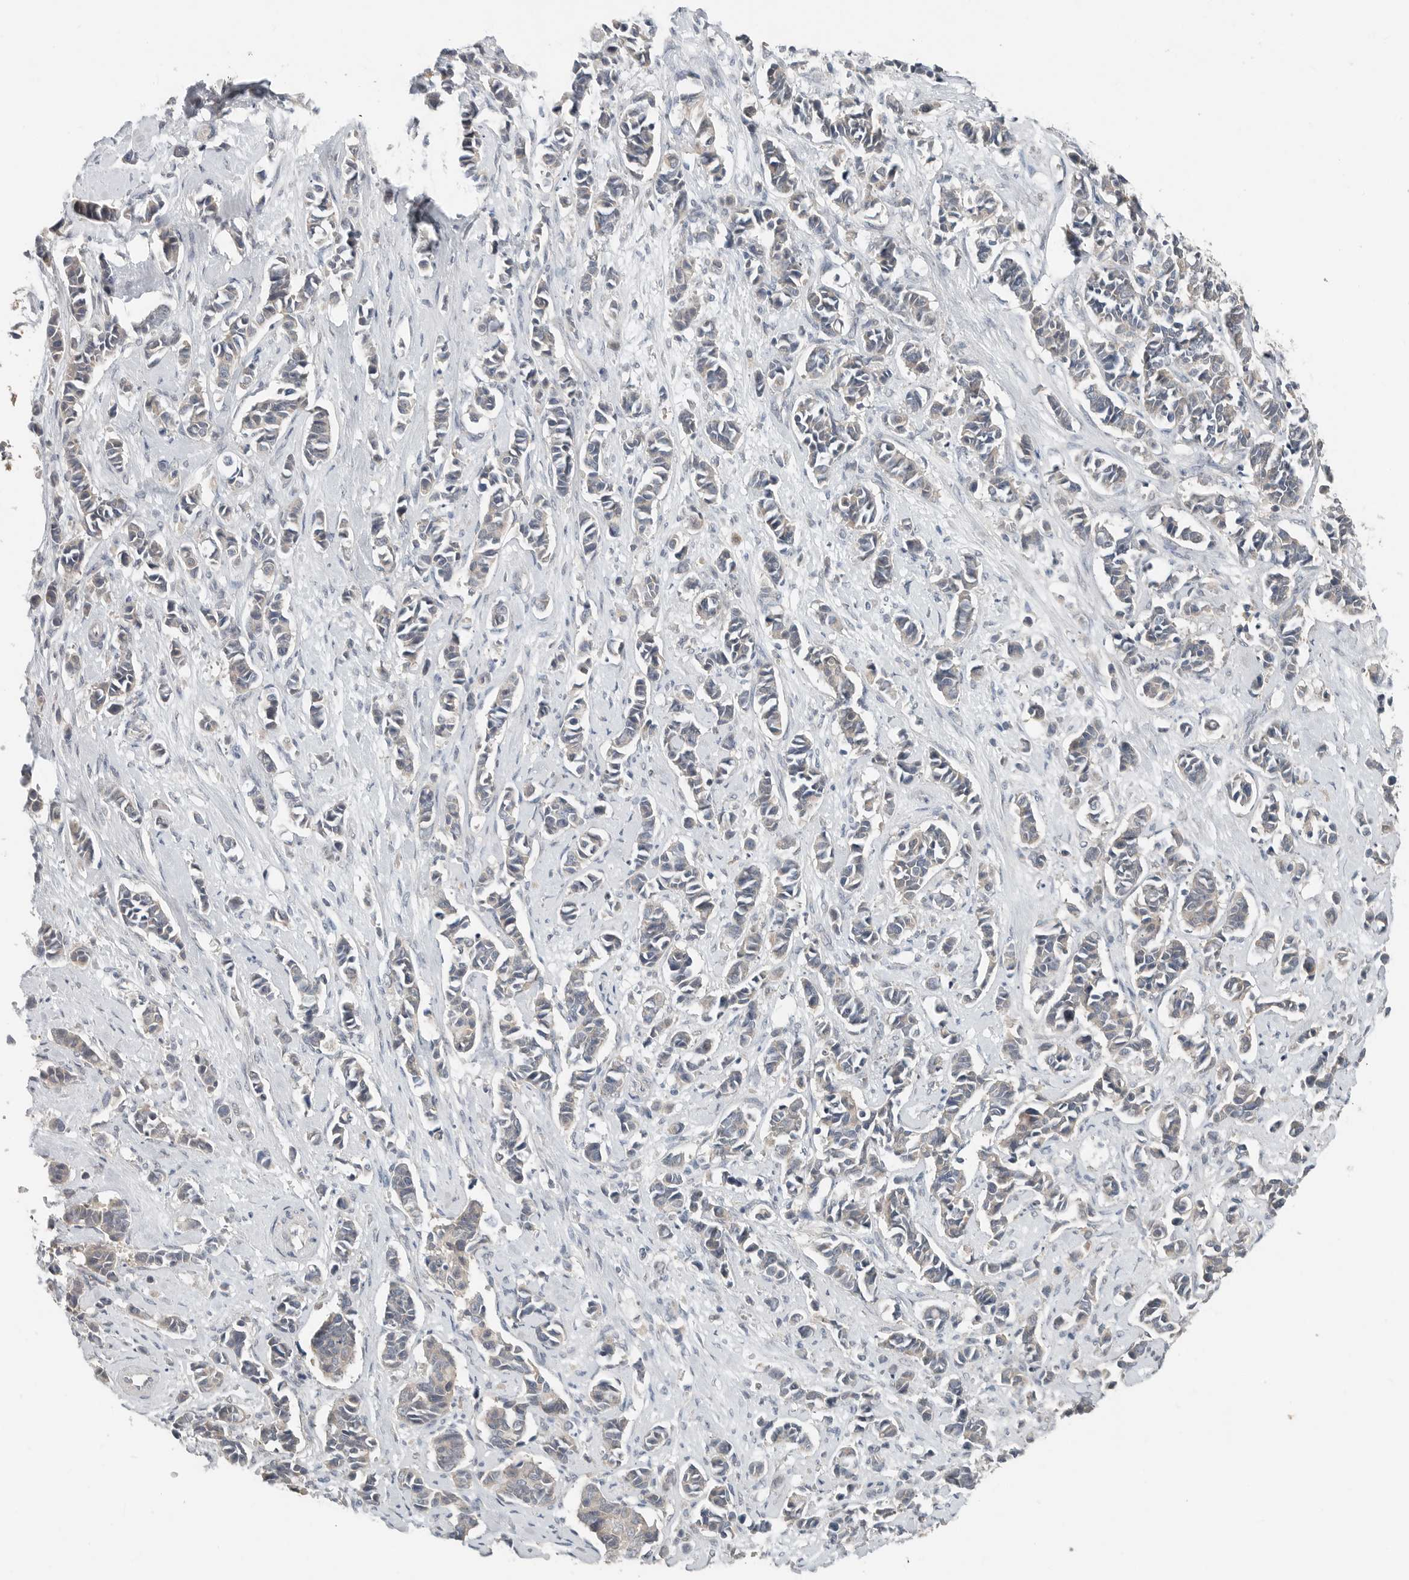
{"staining": {"intensity": "negative", "quantity": "none", "location": "none"}, "tissue": "cervical cancer", "cell_type": "Tumor cells", "image_type": "cancer", "snomed": [{"axis": "morphology", "description": "Normal tissue, NOS"}, {"axis": "morphology", "description": "Squamous cell carcinoma, NOS"}, {"axis": "topography", "description": "Cervix"}], "caption": "Immunohistochemistry micrograph of human cervical cancer stained for a protein (brown), which reveals no staining in tumor cells. Nuclei are stained in blue.", "gene": "FCRLB", "patient": {"sex": "female", "age": 35}}